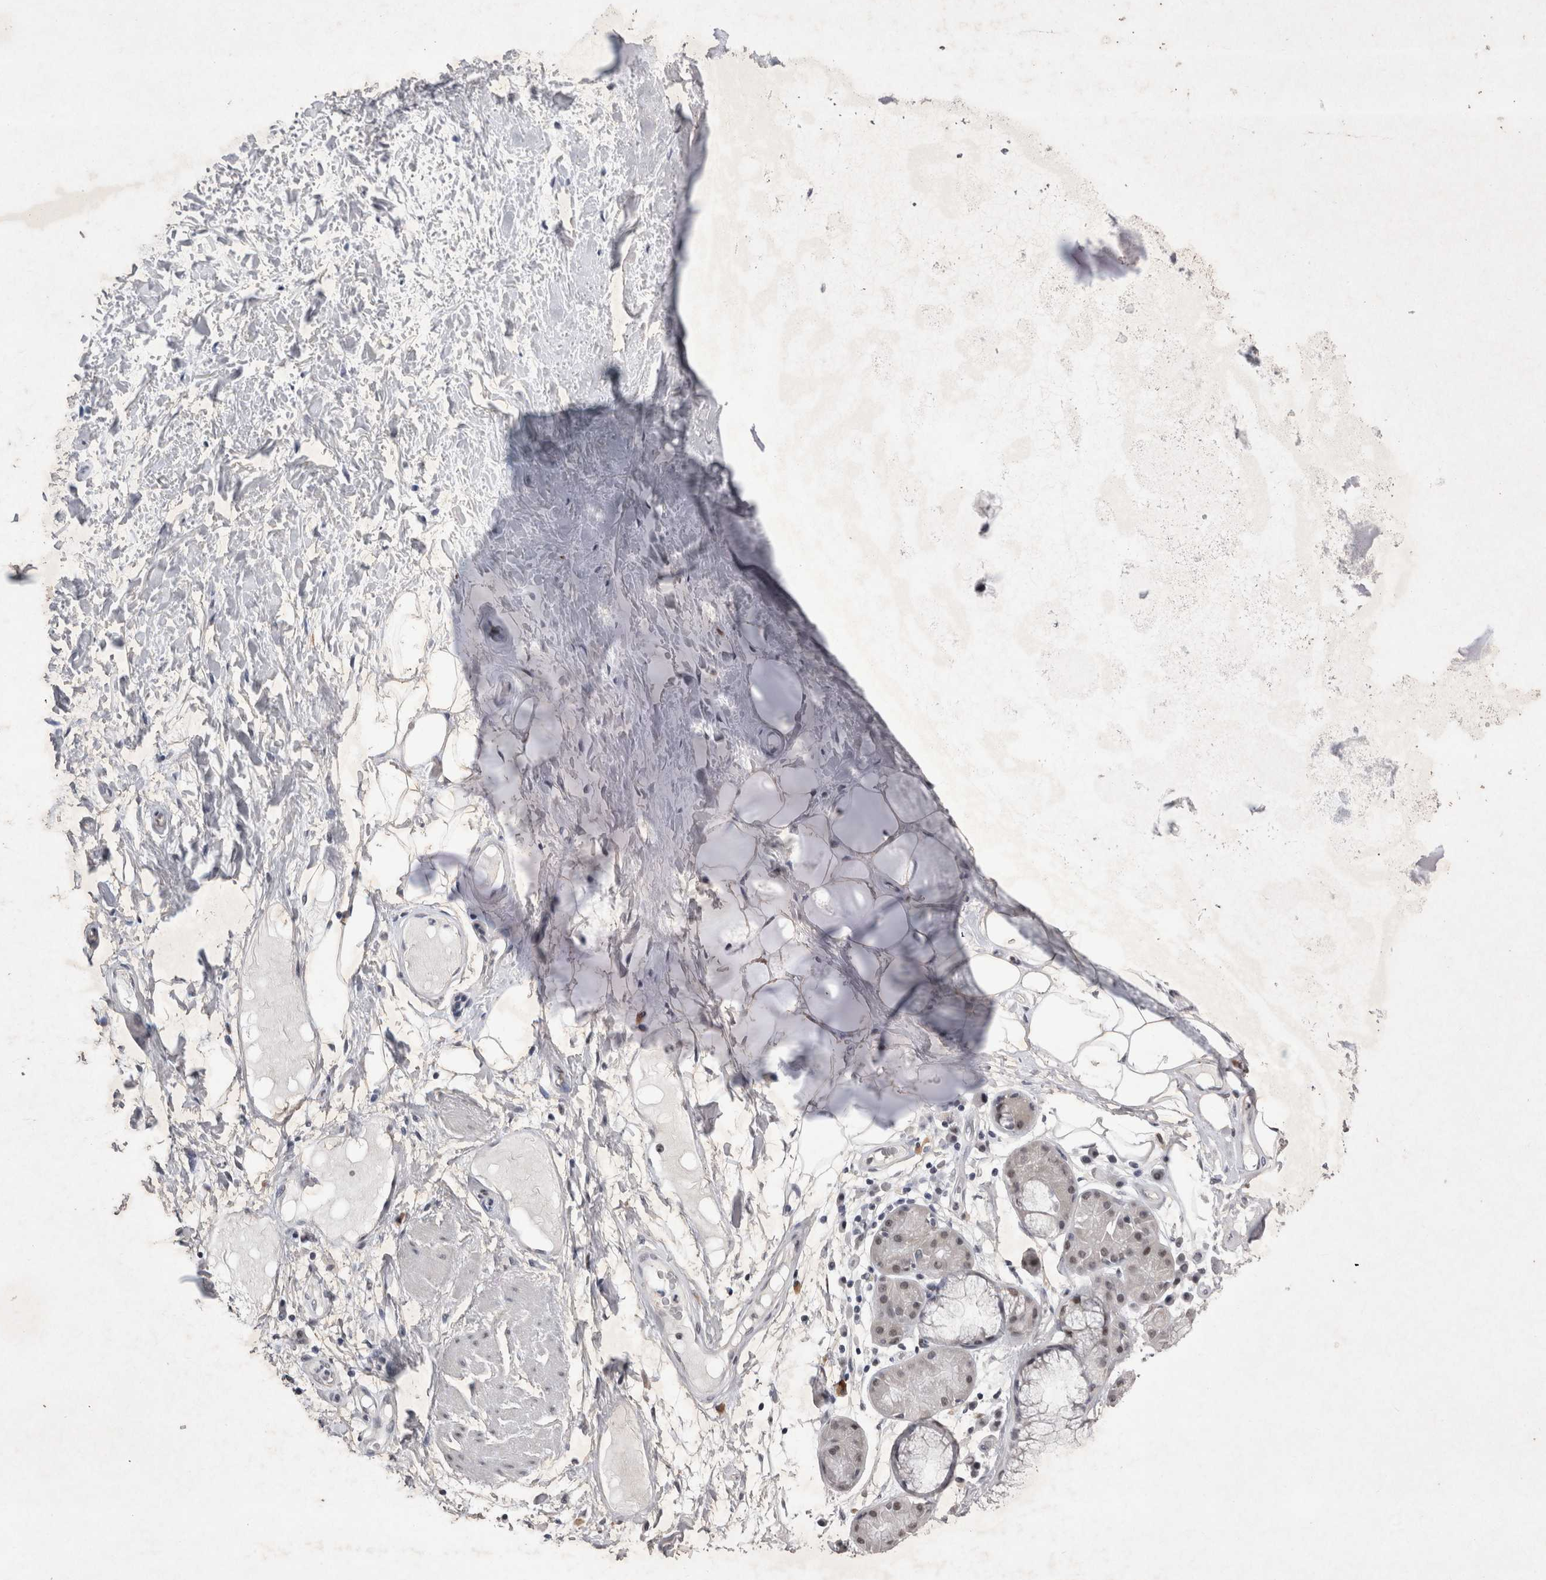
{"staining": {"intensity": "weak", "quantity": ">75%", "location": "nuclear"}, "tissue": "adipose tissue", "cell_type": "Adipocytes", "image_type": "normal", "snomed": [{"axis": "morphology", "description": "Normal tissue, NOS"}, {"axis": "topography", "description": "Bronchus"}], "caption": "IHC of normal adipose tissue displays low levels of weak nuclear staining in approximately >75% of adipocytes. (Brightfield microscopy of DAB IHC at high magnification).", "gene": "RBM6", "patient": {"sex": "male", "age": 66}}